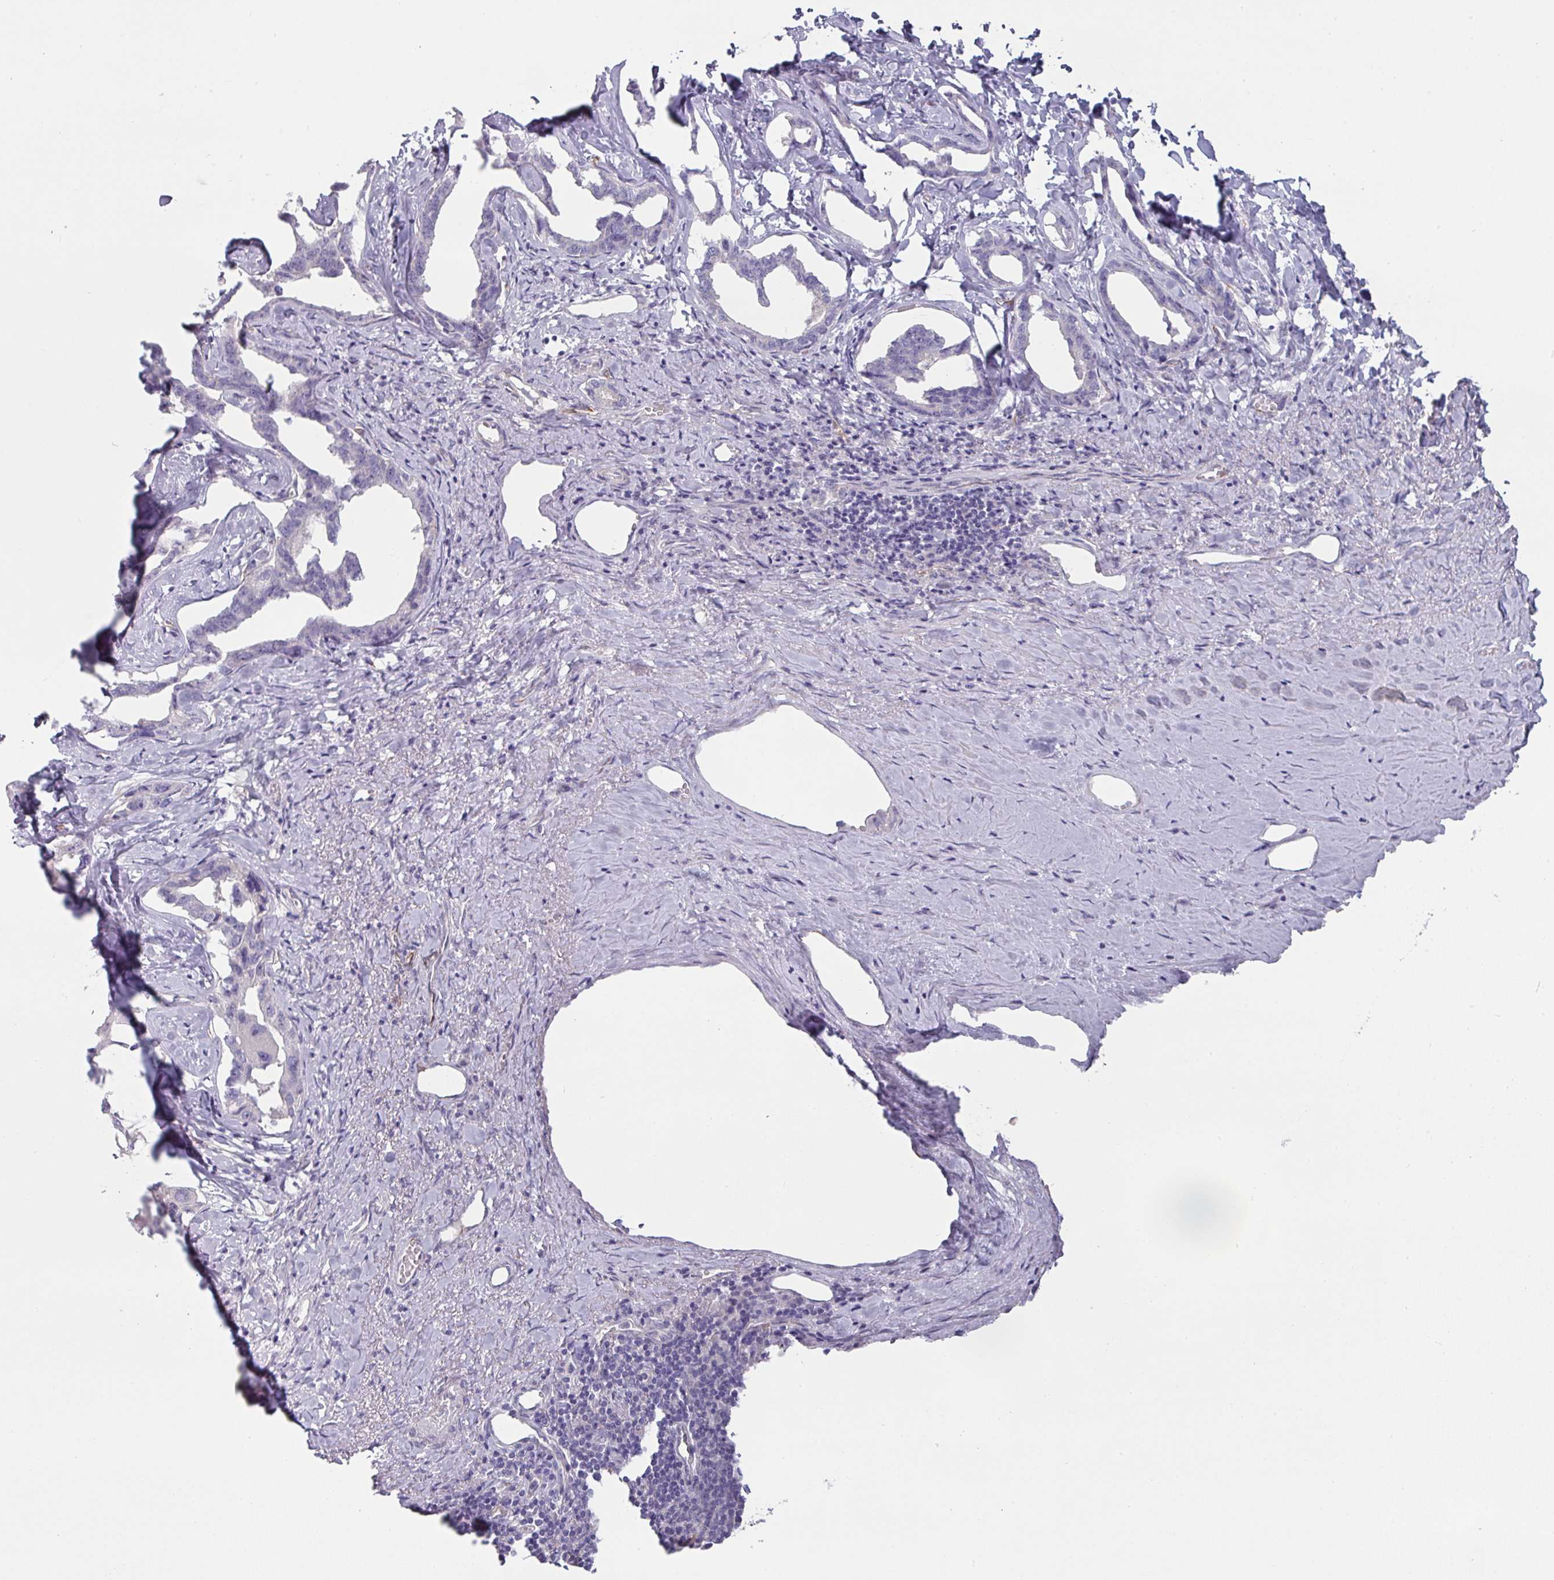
{"staining": {"intensity": "negative", "quantity": "none", "location": "none"}, "tissue": "liver cancer", "cell_type": "Tumor cells", "image_type": "cancer", "snomed": [{"axis": "morphology", "description": "Cholangiocarcinoma"}, {"axis": "topography", "description": "Liver"}], "caption": "IHC of liver cholangiocarcinoma shows no expression in tumor cells.", "gene": "SLC17A7", "patient": {"sex": "male", "age": 59}}